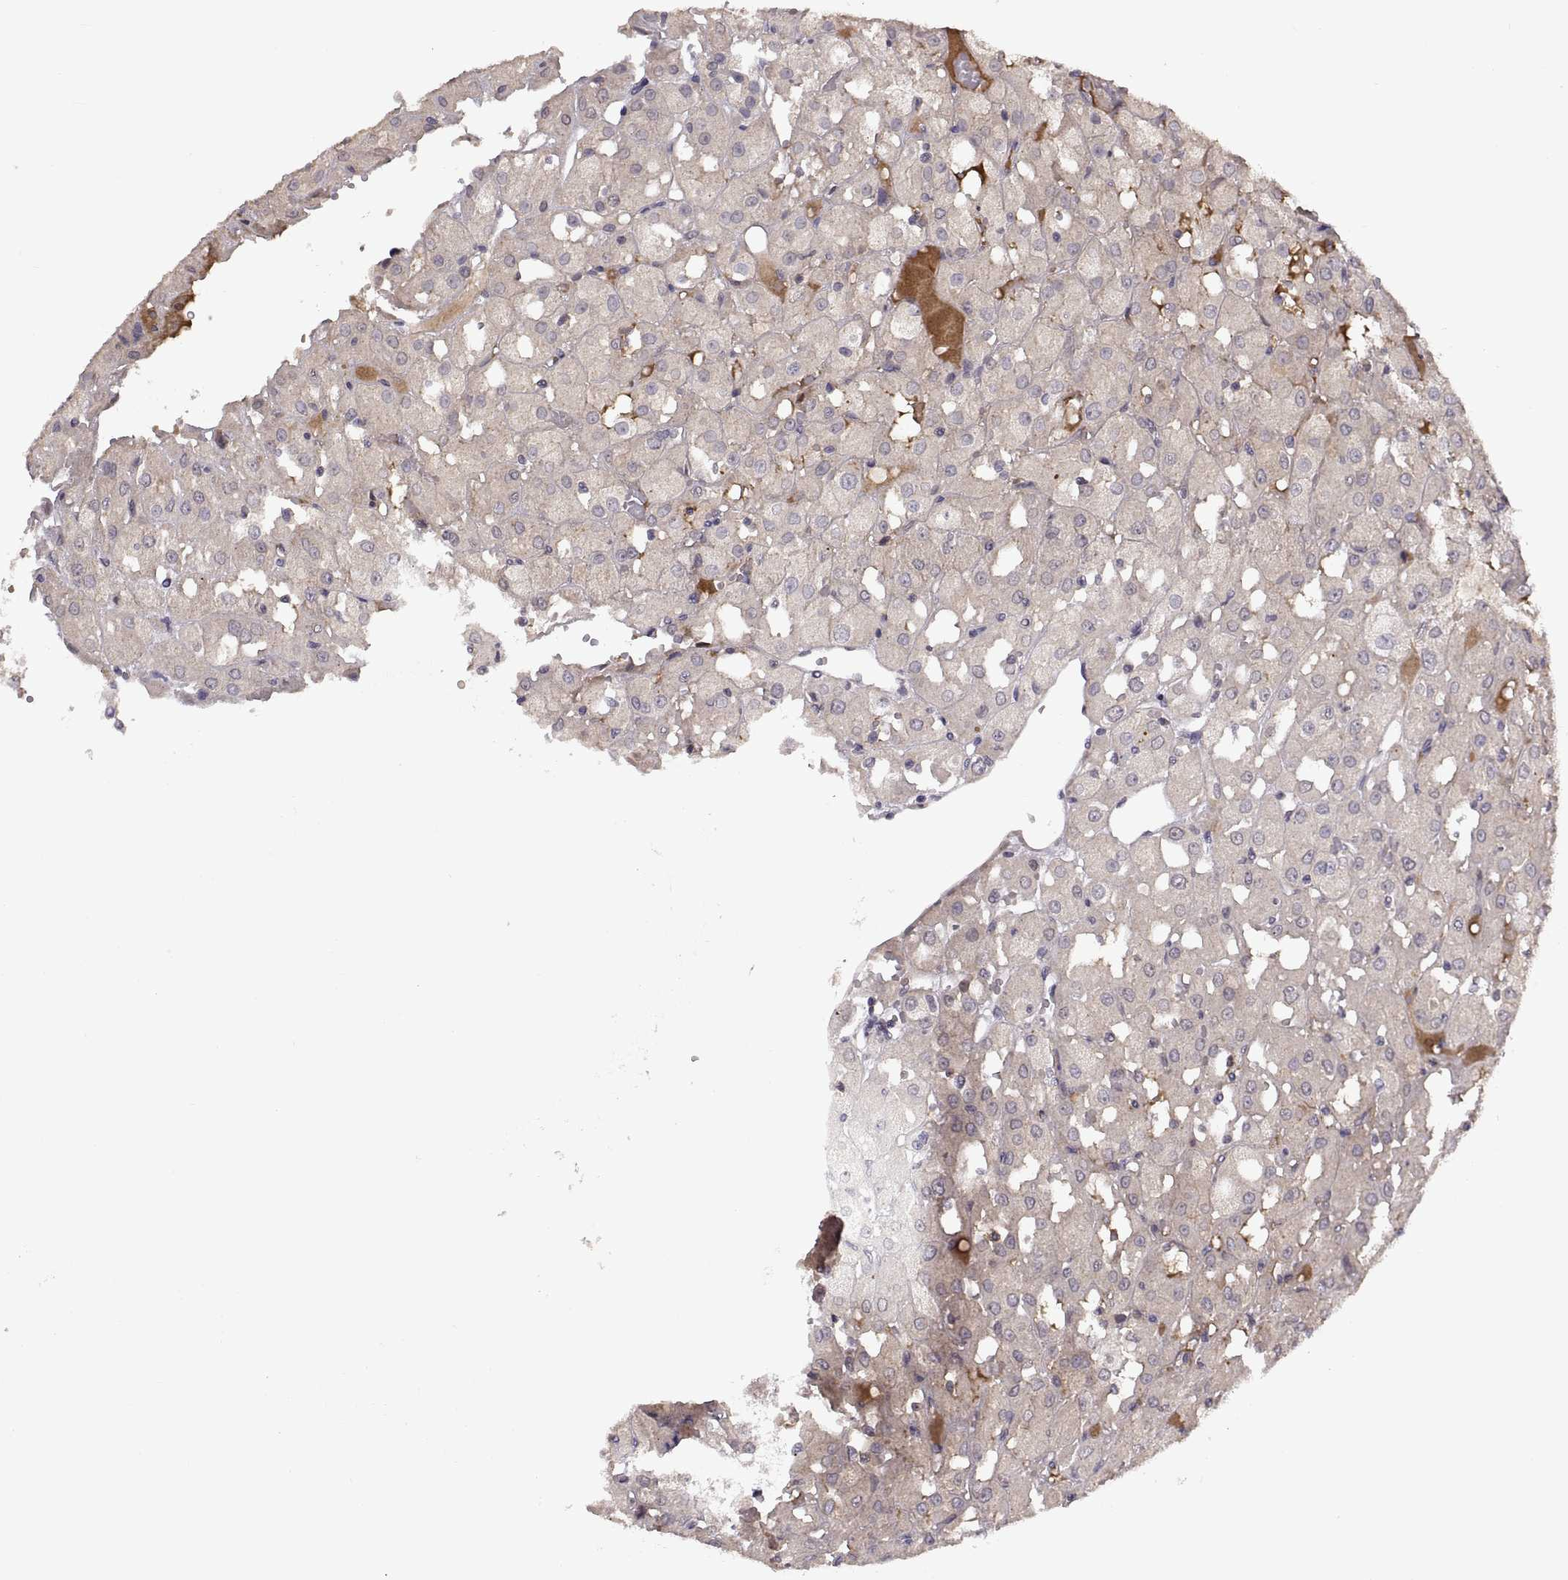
{"staining": {"intensity": "negative", "quantity": "none", "location": "none"}, "tissue": "renal cancer", "cell_type": "Tumor cells", "image_type": "cancer", "snomed": [{"axis": "morphology", "description": "Adenocarcinoma, NOS"}, {"axis": "topography", "description": "Kidney"}], "caption": "Protein analysis of renal cancer reveals no significant expression in tumor cells. Nuclei are stained in blue.", "gene": "NMNAT2", "patient": {"sex": "male", "age": 72}}